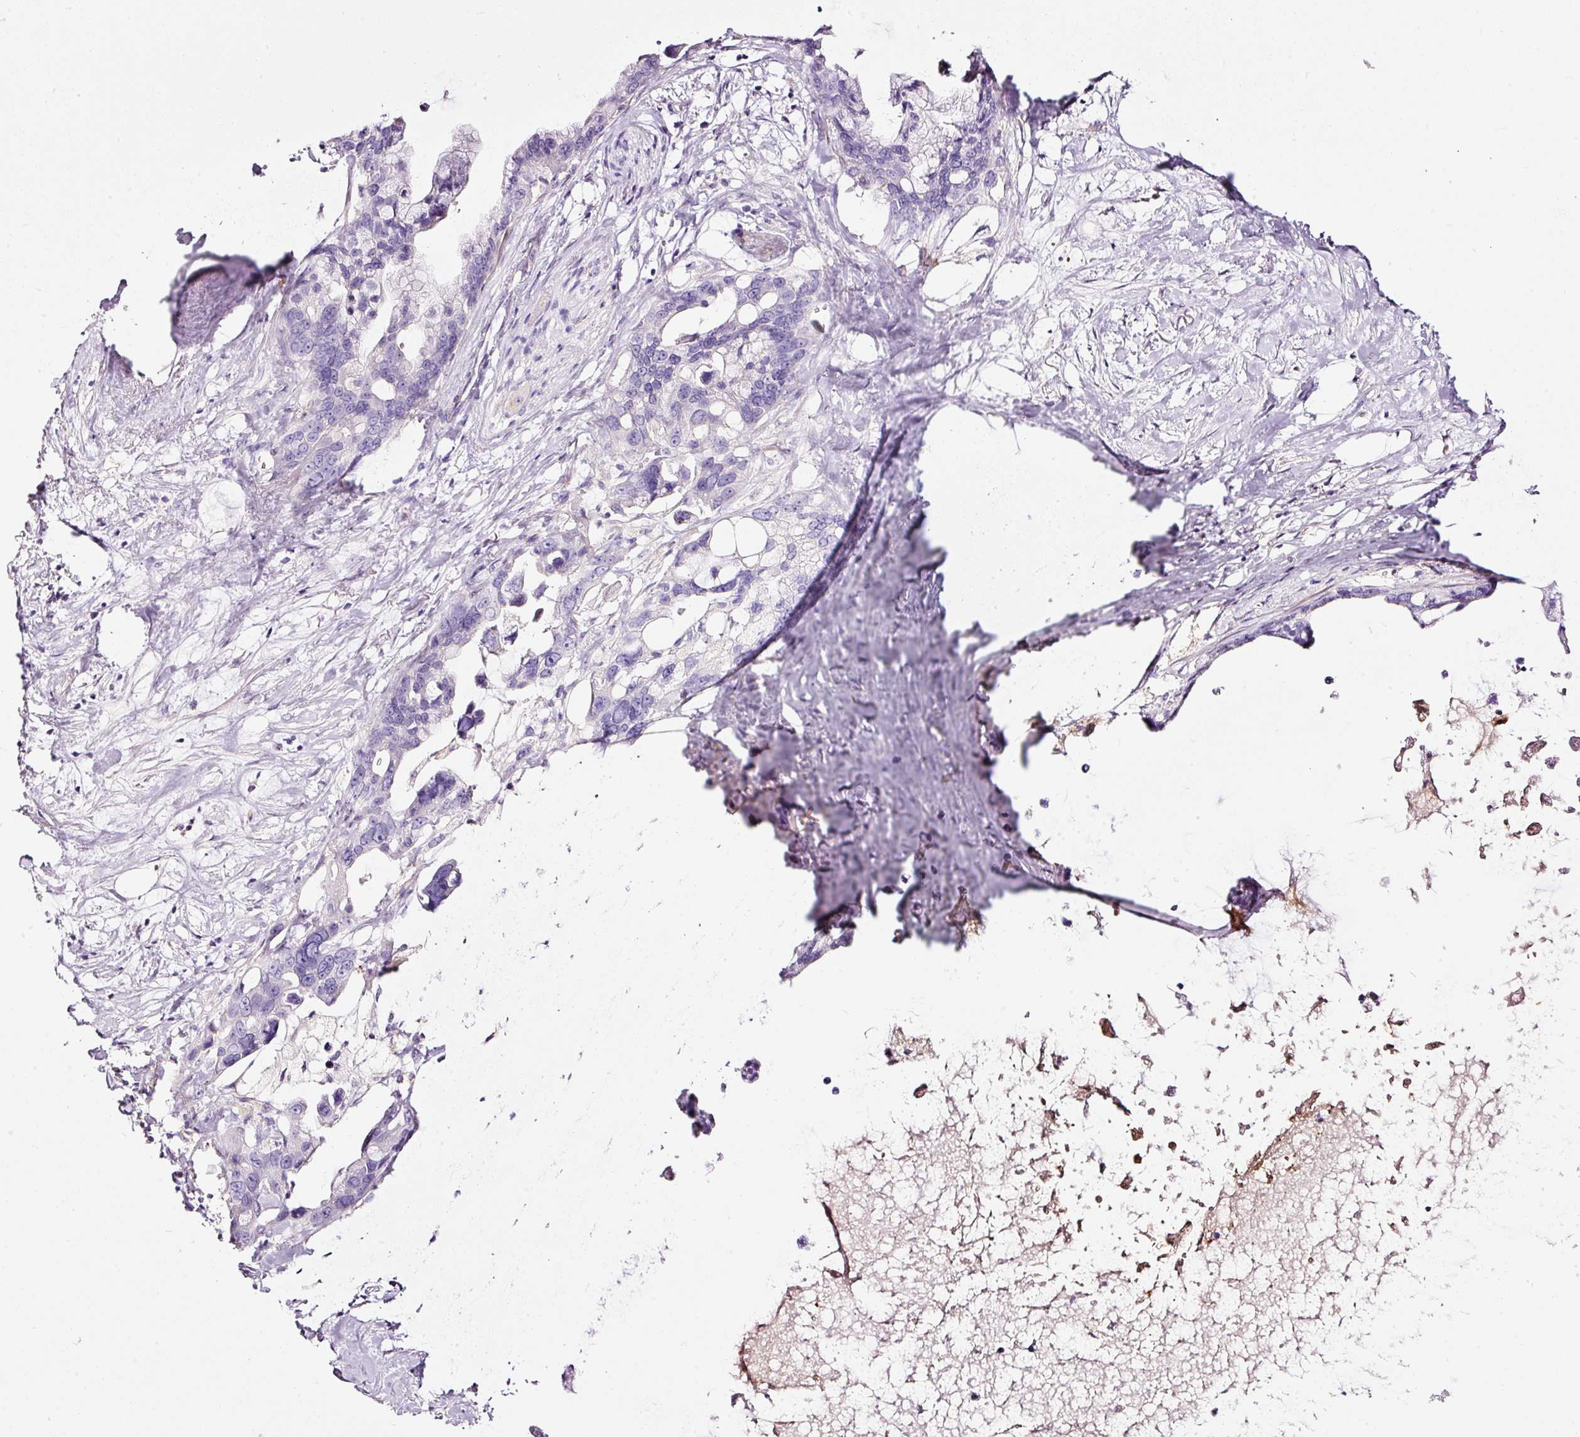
{"staining": {"intensity": "negative", "quantity": "none", "location": "none"}, "tissue": "pancreatic cancer", "cell_type": "Tumor cells", "image_type": "cancer", "snomed": [{"axis": "morphology", "description": "Adenocarcinoma, NOS"}, {"axis": "topography", "description": "Pancreas"}], "caption": "This micrograph is of adenocarcinoma (pancreatic) stained with immunohistochemistry (IHC) to label a protein in brown with the nuclei are counter-stained blue. There is no positivity in tumor cells.", "gene": "CYB561A3", "patient": {"sex": "female", "age": 83}}